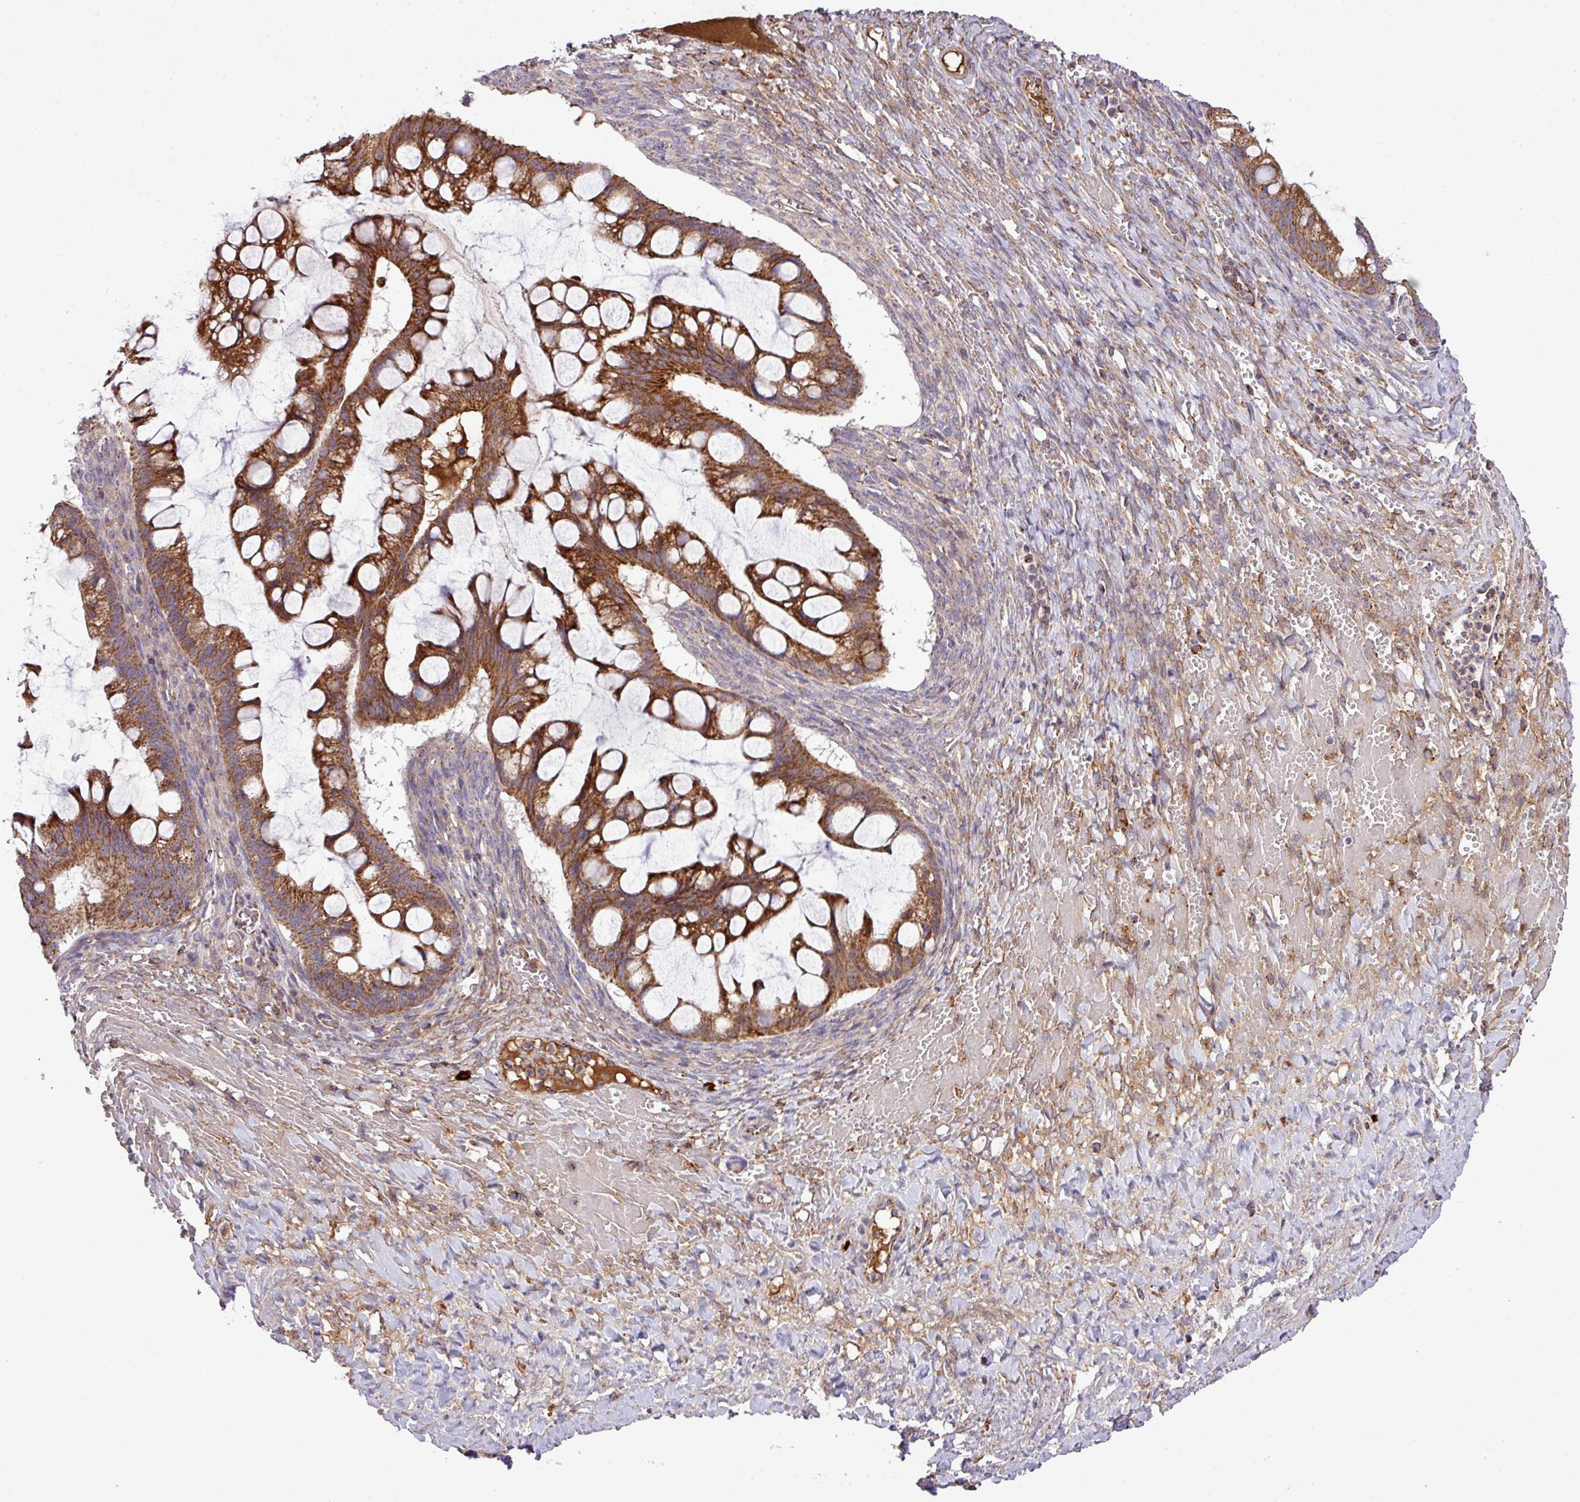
{"staining": {"intensity": "strong", "quantity": ">75%", "location": "cytoplasmic/membranous"}, "tissue": "ovarian cancer", "cell_type": "Tumor cells", "image_type": "cancer", "snomed": [{"axis": "morphology", "description": "Cystadenocarcinoma, mucinous, NOS"}, {"axis": "topography", "description": "Ovary"}], "caption": "Immunohistochemistry (IHC) staining of ovarian mucinous cystadenocarcinoma, which displays high levels of strong cytoplasmic/membranous positivity in about >75% of tumor cells indicating strong cytoplasmic/membranous protein expression. The staining was performed using DAB (brown) for protein detection and nuclei were counterstained in hematoxylin (blue).", "gene": "ZNF569", "patient": {"sex": "female", "age": 73}}